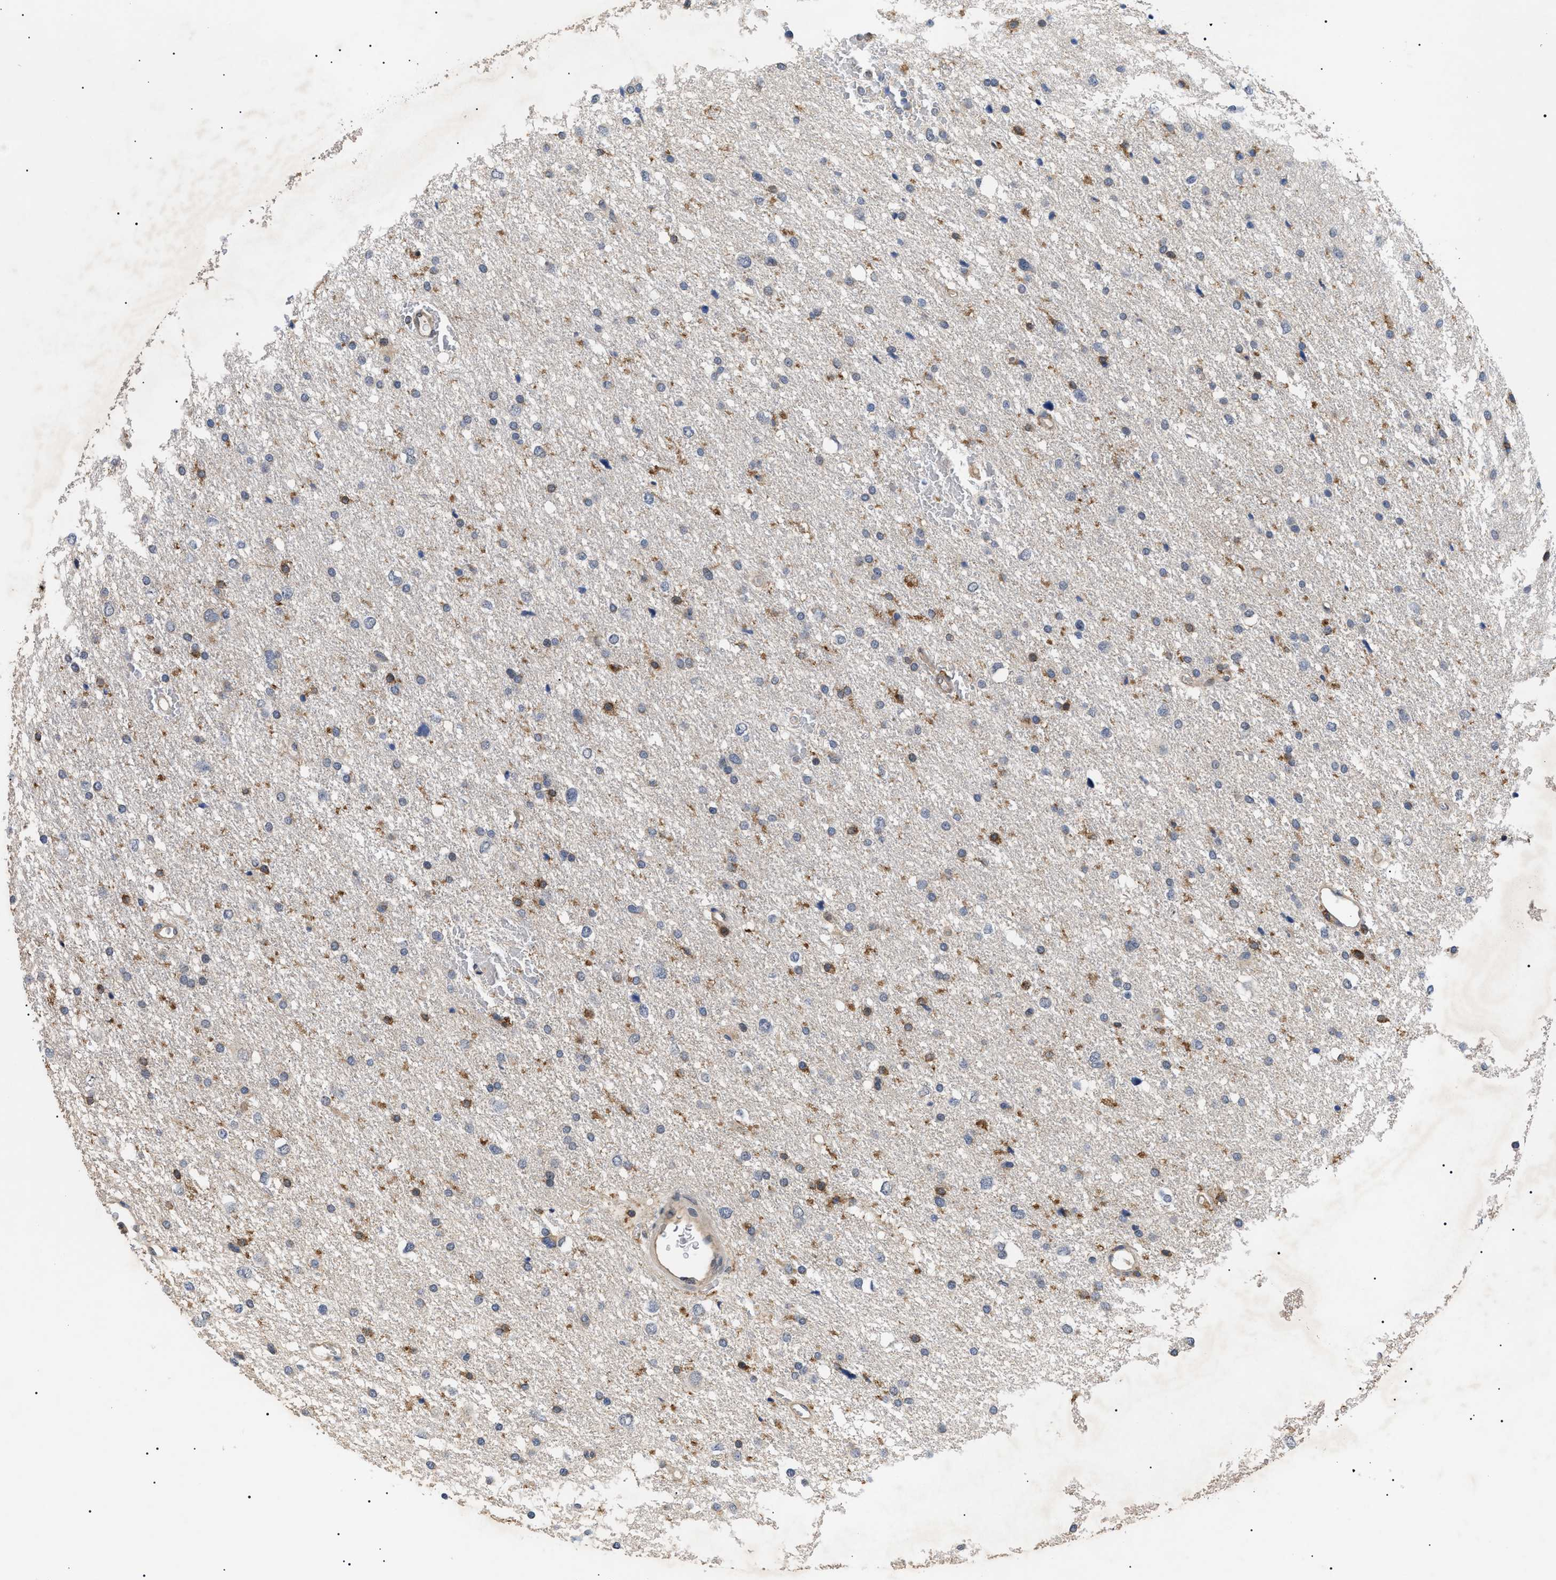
{"staining": {"intensity": "negative", "quantity": "none", "location": "none"}, "tissue": "glioma", "cell_type": "Tumor cells", "image_type": "cancer", "snomed": [{"axis": "morphology", "description": "Glioma, malignant, Low grade"}, {"axis": "topography", "description": "Brain"}], "caption": "Human malignant low-grade glioma stained for a protein using immunohistochemistry reveals no expression in tumor cells.", "gene": "CD300A", "patient": {"sex": "female", "age": 37}}